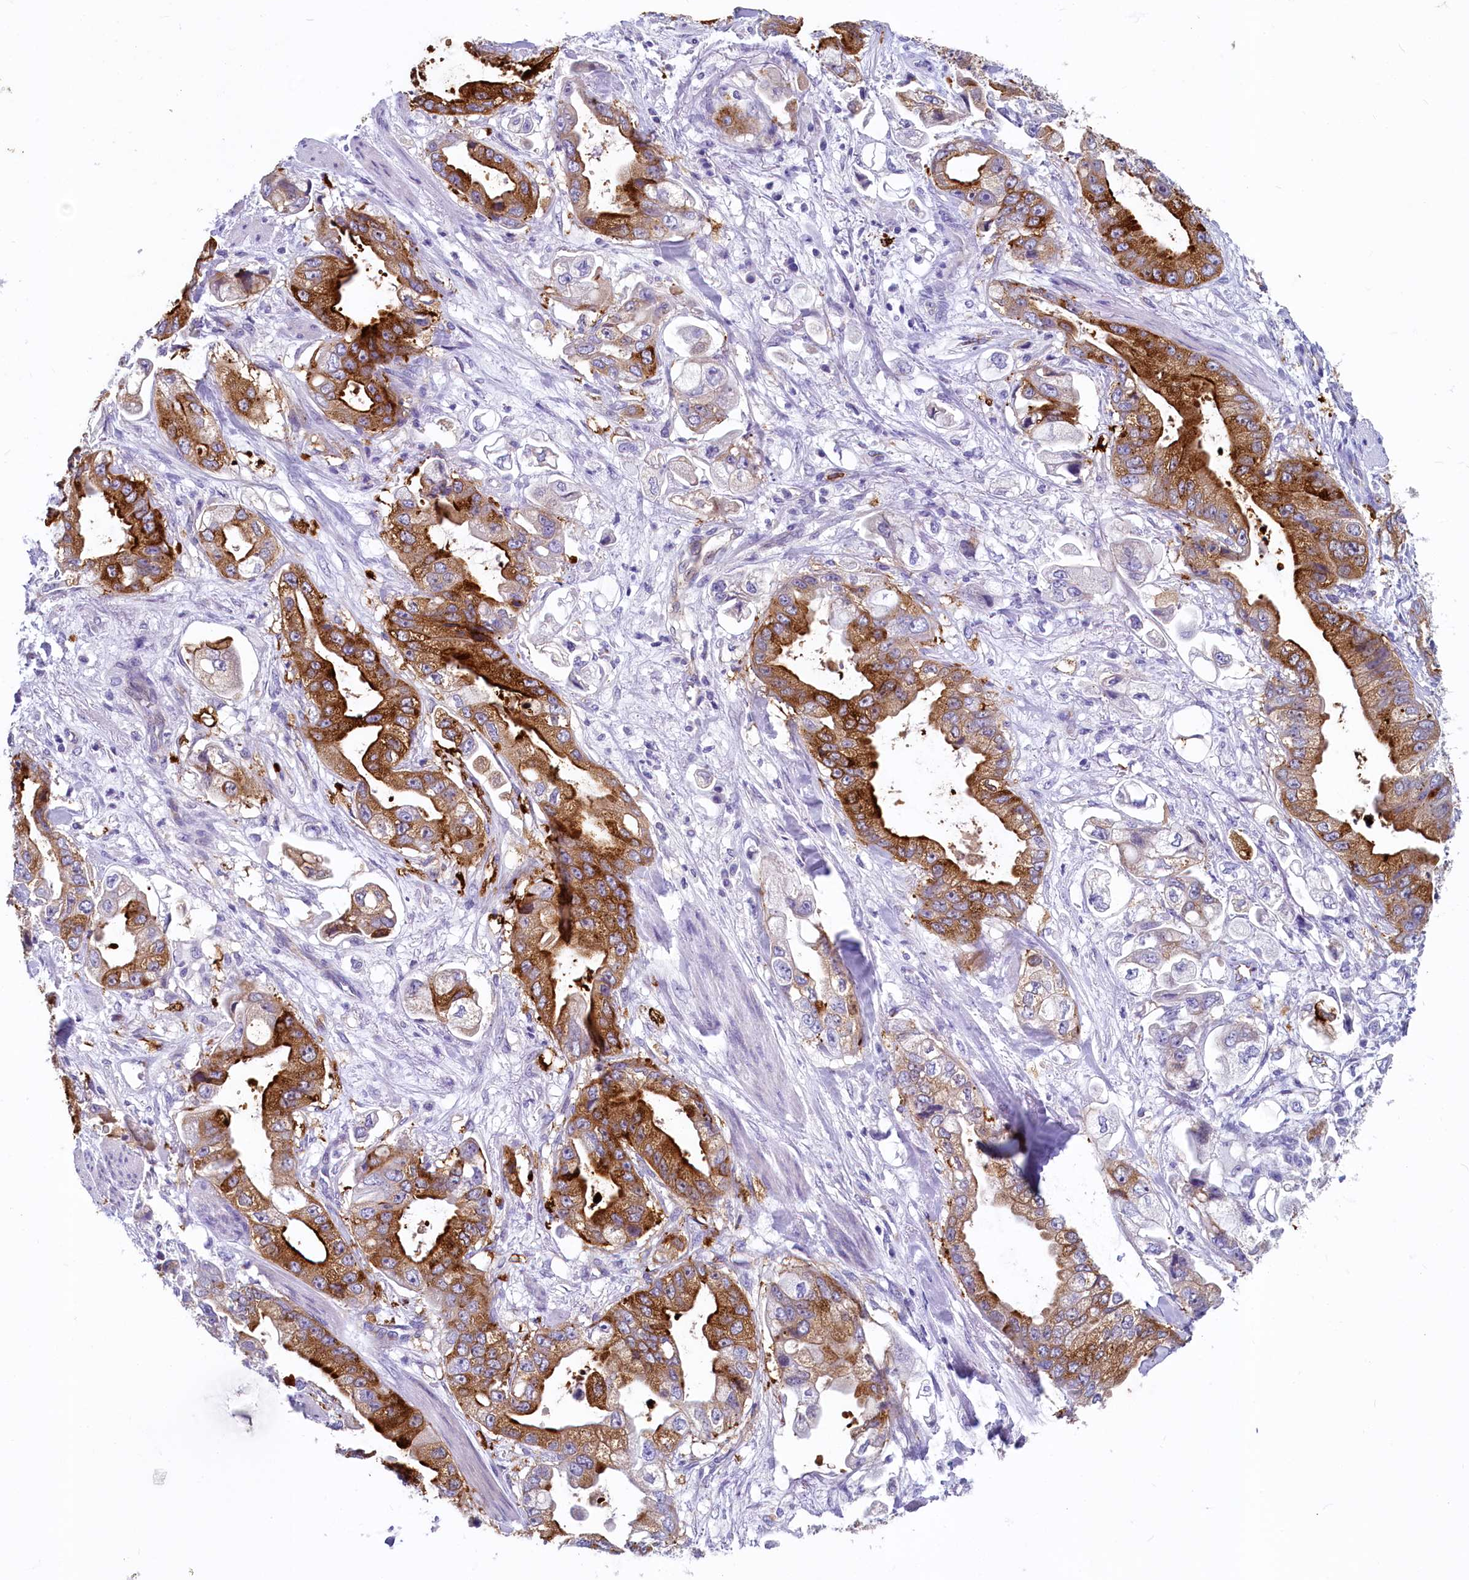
{"staining": {"intensity": "strong", "quantity": "25%-75%", "location": "cytoplasmic/membranous"}, "tissue": "stomach cancer", "cell_type": "Tumor cells", "image_type": "cancer", "snomed": [{"axis": "morphology", "description": "Adenocarcinoma, NOS"}, {"axis": "topography", "description": "Stomach"}], "caption": "Stomach cancer (adenocarcinoma) tissue demonstrates strong cytoplasmic/membranous positivity in about 25%-75% of tumor cells, visualized by immunohistochemistry.", "gene": "INSC", "patient": {"sex": "male", "age": 62}}